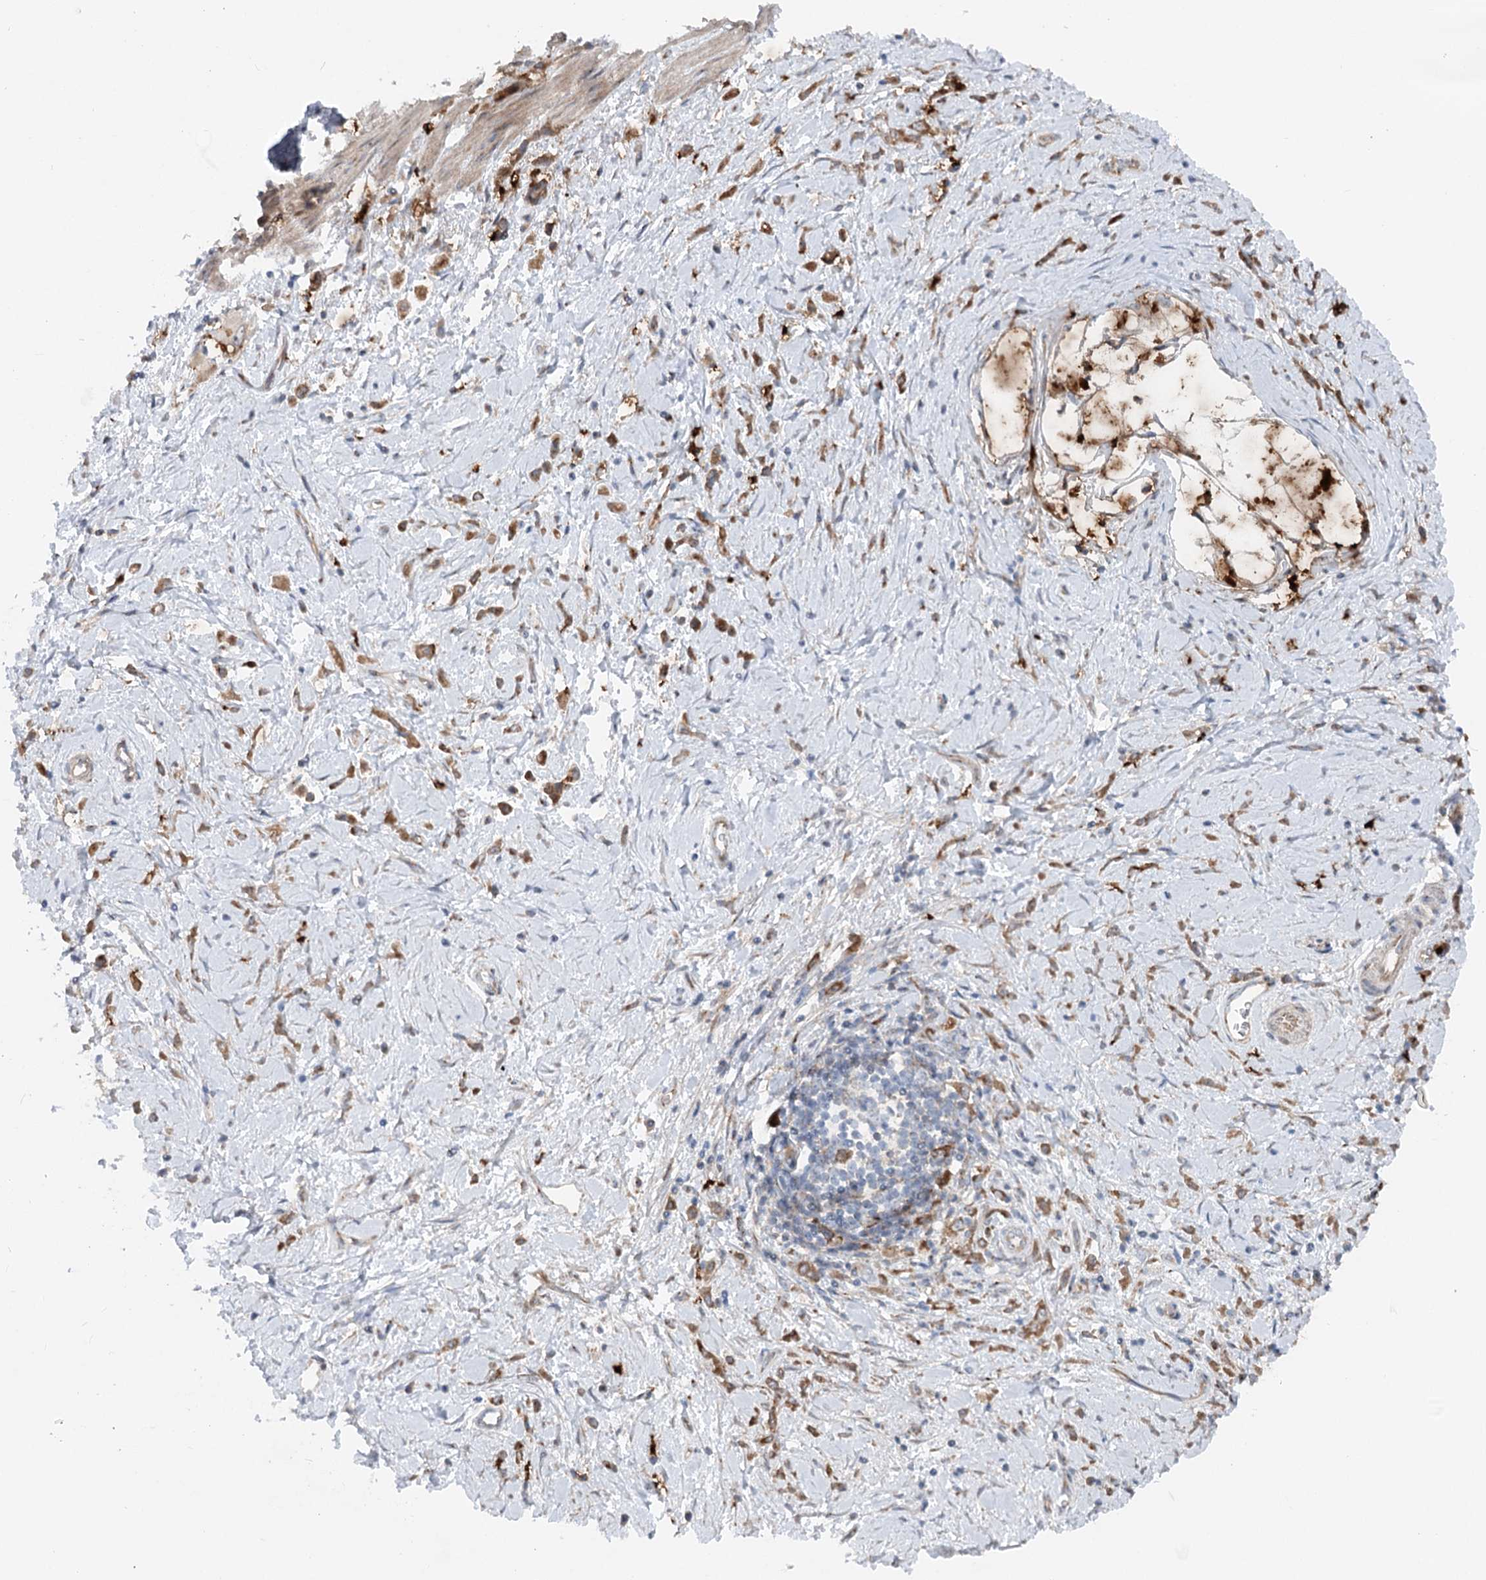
{"staining": {"intensity": "moderate", "quantity": ">75%", "location": "cytoplasmic/membranous"}, "tissue": "stomach cancer", "cell_type": "Tumor cells", "image_type": "cancer", "snomed": [{"axis": "morphology", "description": "Adenocarcinoma, NOS"}, {"axis": "topography", "description": "Stomach"}], "caption": "DAB immunohistochemical staining of stomach cancer (adenocarcinoma) demonstrates moderate cytoplasmic/membranous protein expression in approximately >75% of tumor cells.", "gene": "SCN11A", "patient": {"sex": "female", "age": 60}}